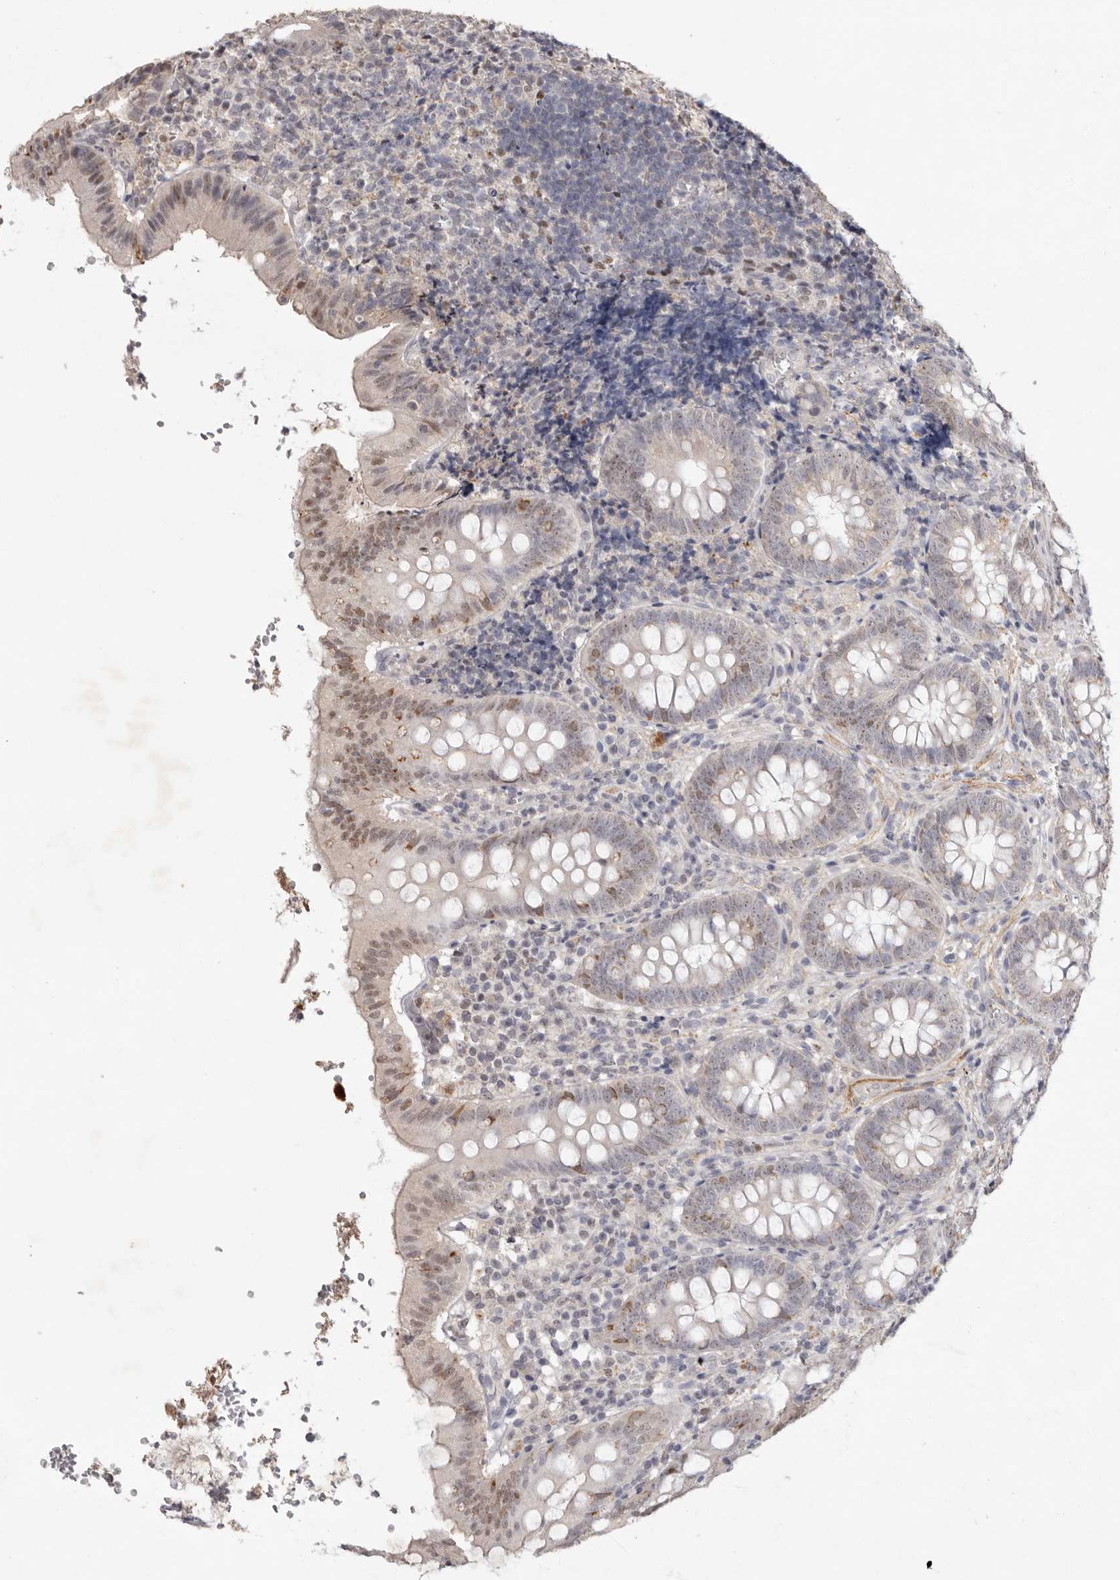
{"staining": {"intensity": "moderate", "quantity": "<25%", "location": "nuclear"}, "tissue": "appendix", "cell_type": "Glandular cells", "image_type": "normal", "snomed": [{"axis": "morphology", "description": "Normal tissue, NOS"}, {"axis": "topography", "description": "Appendix"}], "caption": "A micrograph showing moderate nuclear expression in about <25% of glandular cells in unremarkable appendix, as visualized by brown immunohistochemical staining.", "gene": "TADA1", "patient": {"sex": "male", "age": 8}}